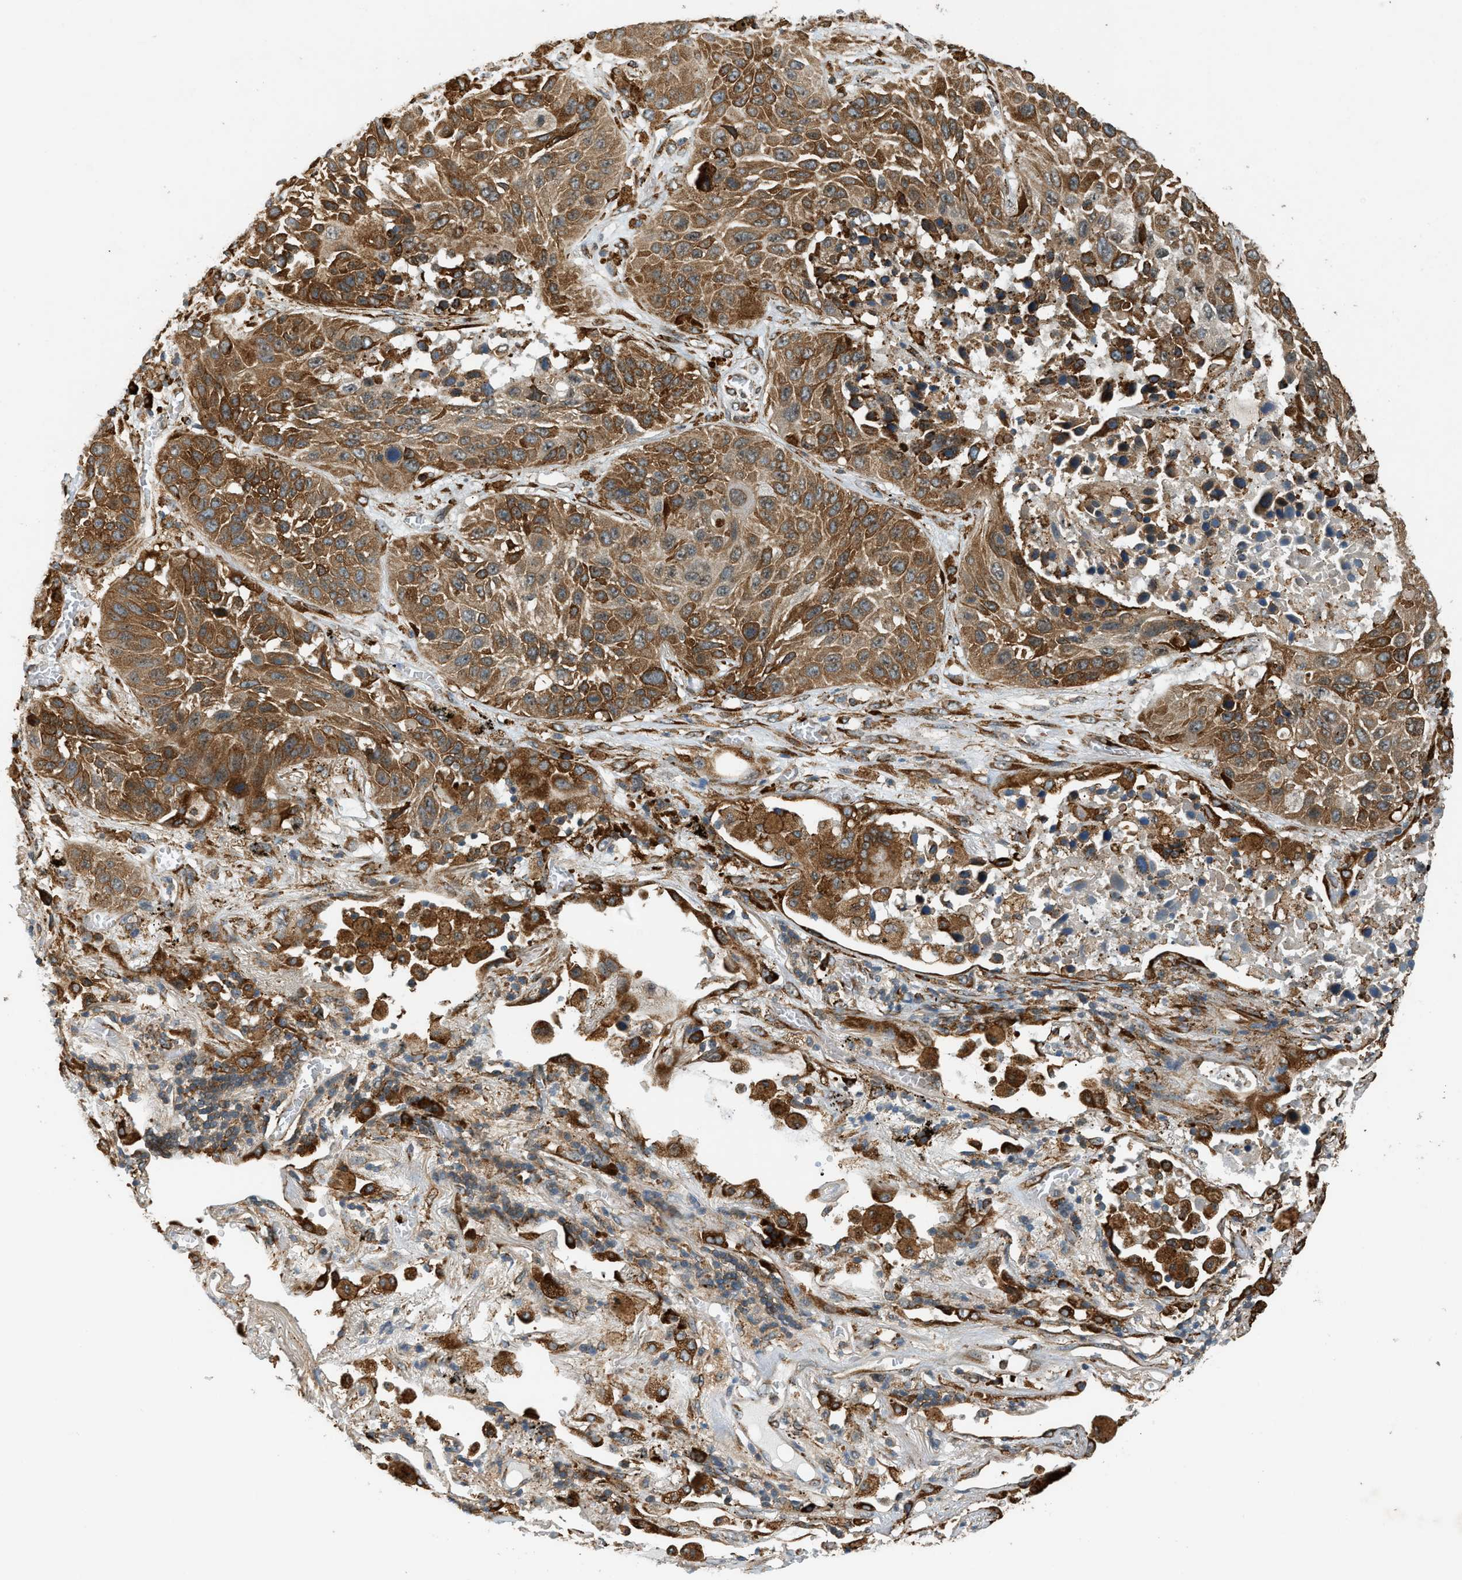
{"staining": {"intensity": "strong", "quantity": ">75%", "location": "cytoplasmic/membranous"}, "tissue": "lung cancer", "cell_type": "Tumor cells", "image_type": "cancer", "snomed": [{"axis": "morphology", "description": "Squamous cell carcinoma, NOS"}, {"axis": "topography", "description": "Lung"}], "caption": "Human lung cancer stained for a protein (brown) displays strong cytoplasmic/membranous positive staining in about >75% of tumor cells.", "gene": "SEMA4D", "patient": {"sex": "male", "age": 57}}